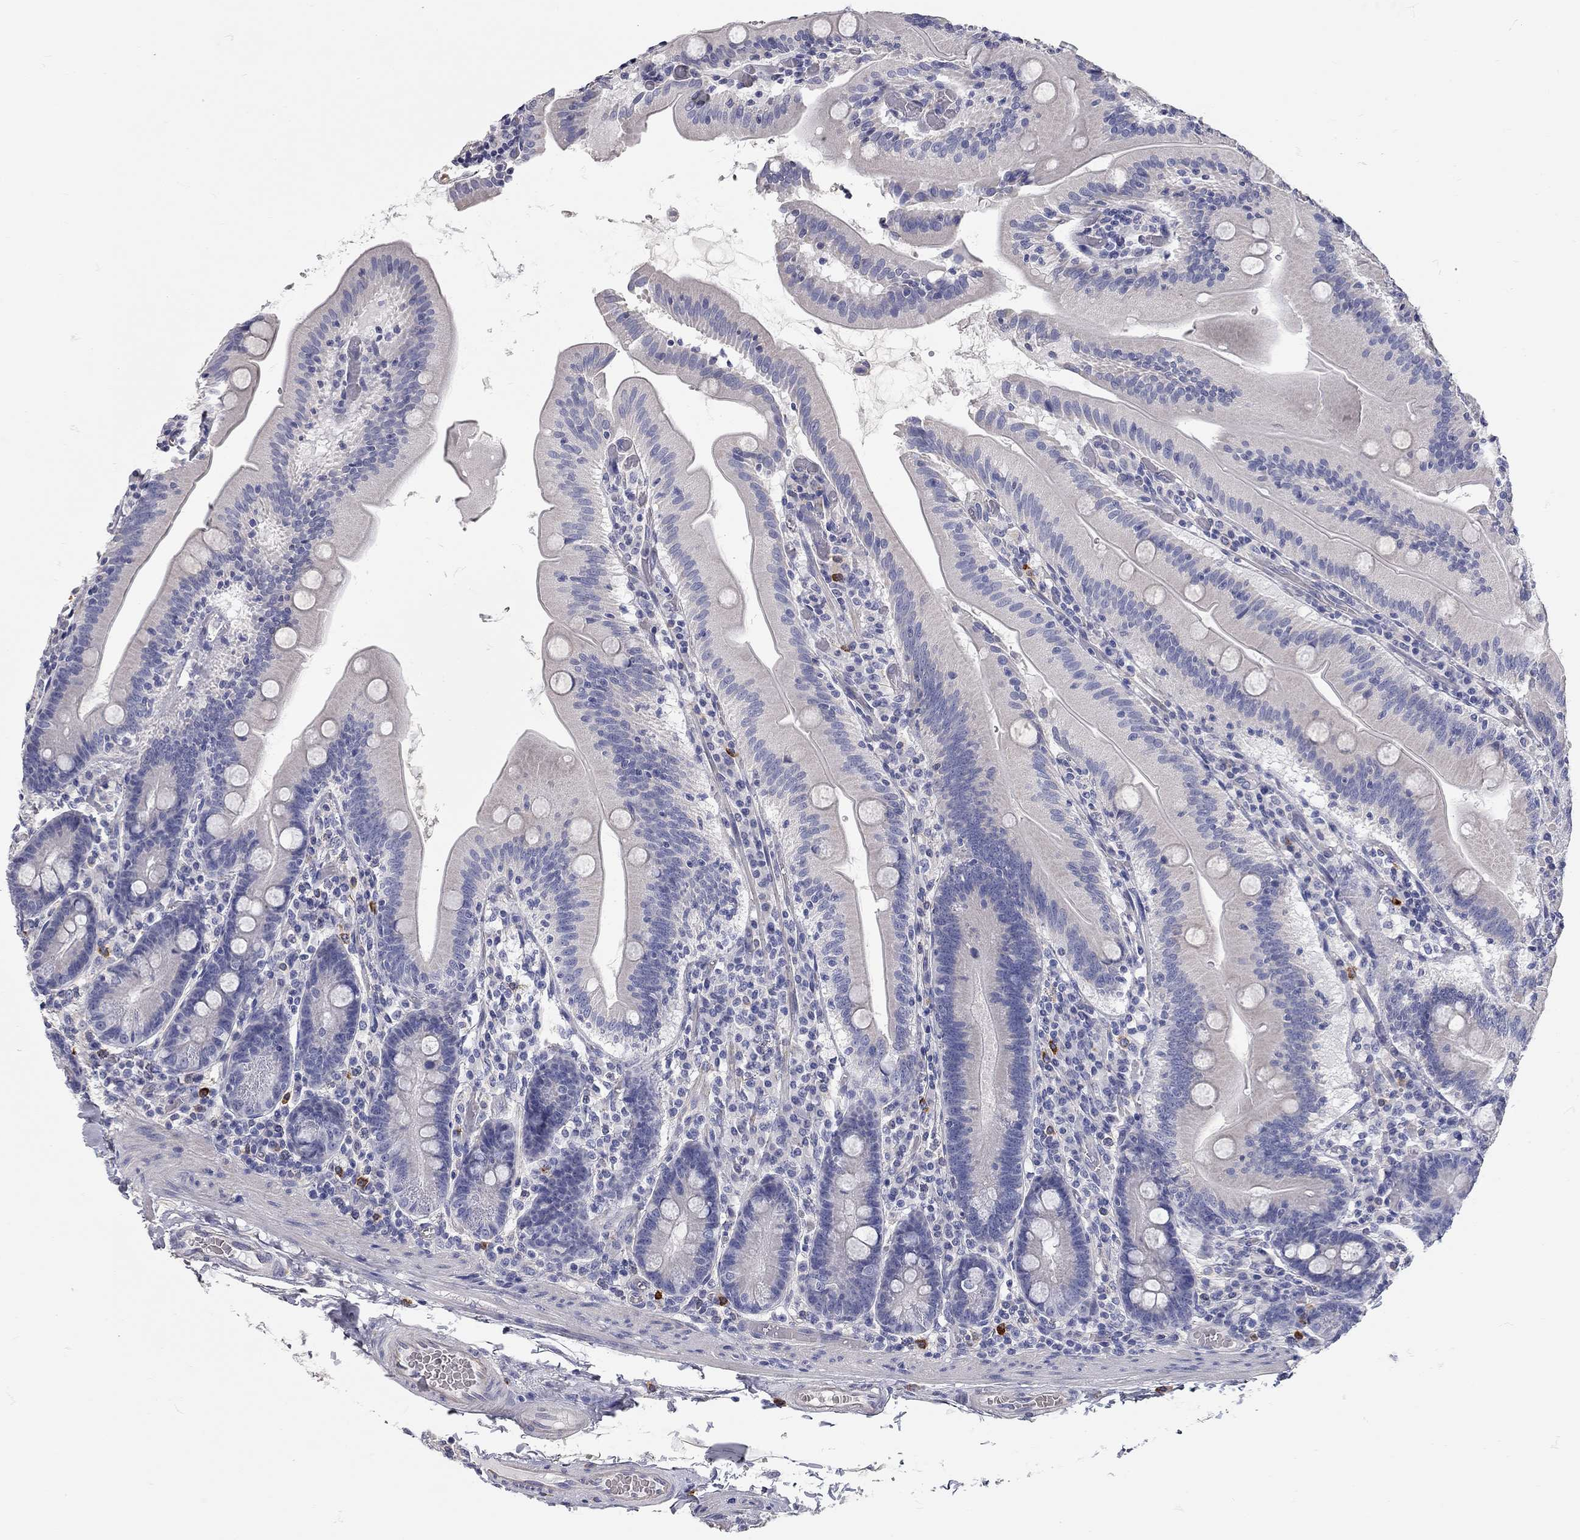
{"staining": {"intensity": "negative", "quantity": "none", "location": "none"}, "tissue": "small intestine", "cell_type": "Glandular cells", "image_type": "normal", "snomed": [{"axis": "morphology", "description": "Normal tissue, NOS"}, {"axis": "topography", "description": "Small intestine"}], "caption": "This is an immunohistochemistry (IHC) micrograph of normal human small intestine. There is no expression in glandular cells.", "gene": "C10orf90", "patient": {"sex": "male", "age": 37}}